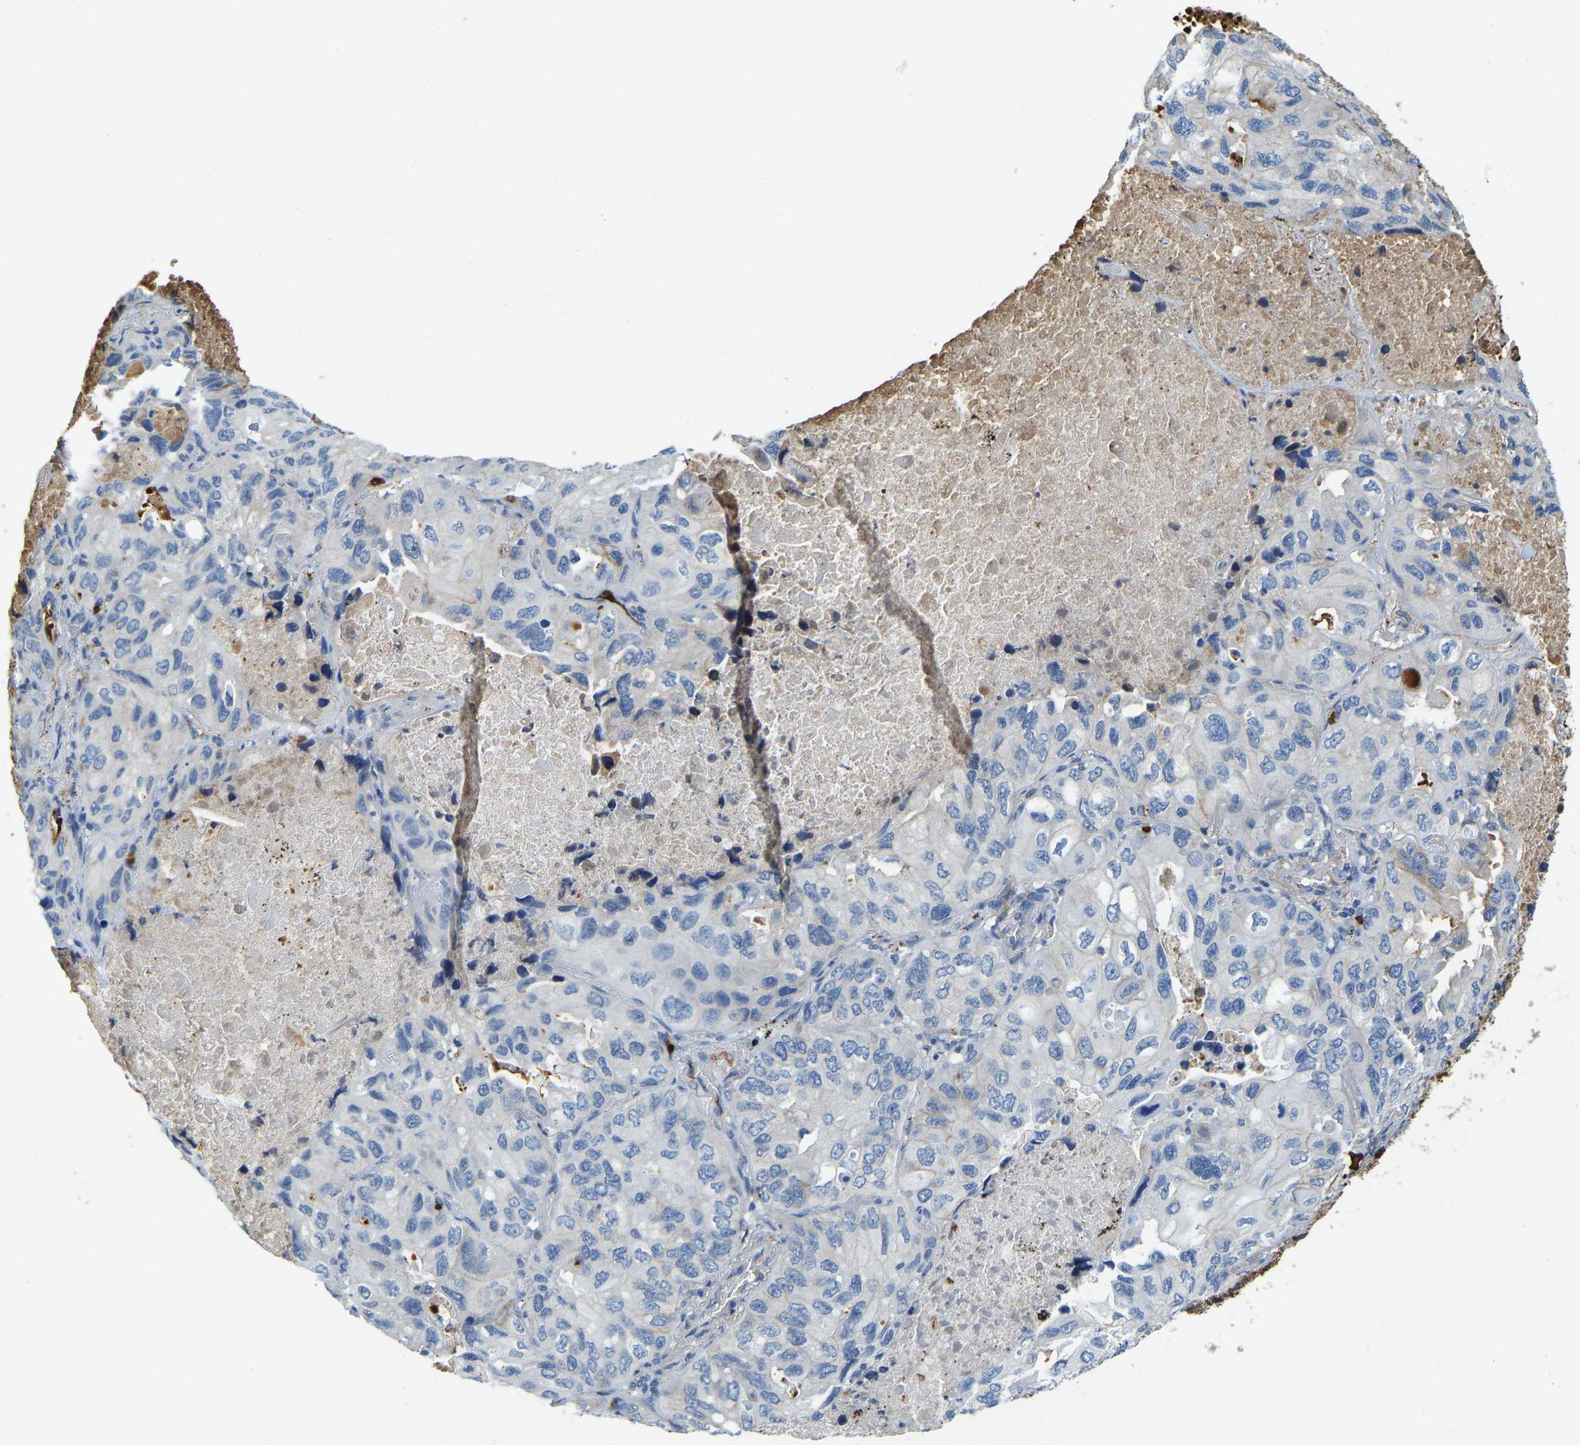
{"staining": {"intensity": "negative", "quantity": "none", "location": "none"}, "tissue": "lung cancer", "cell_type": "Tumor cells", "image_type": "cancer", "snomed": [{"axis": "morphology", "description": "Squamous cell carcinoma, NOS"}, {"axis": "topography", "description": "Lung"}], "caption": "Immunohistochemistry of human squamous cell carcinoma (lung) reveals no positivity in tumor cells.", "gene": "THBS4", "patient": {"sex": "female", "age": 73}}